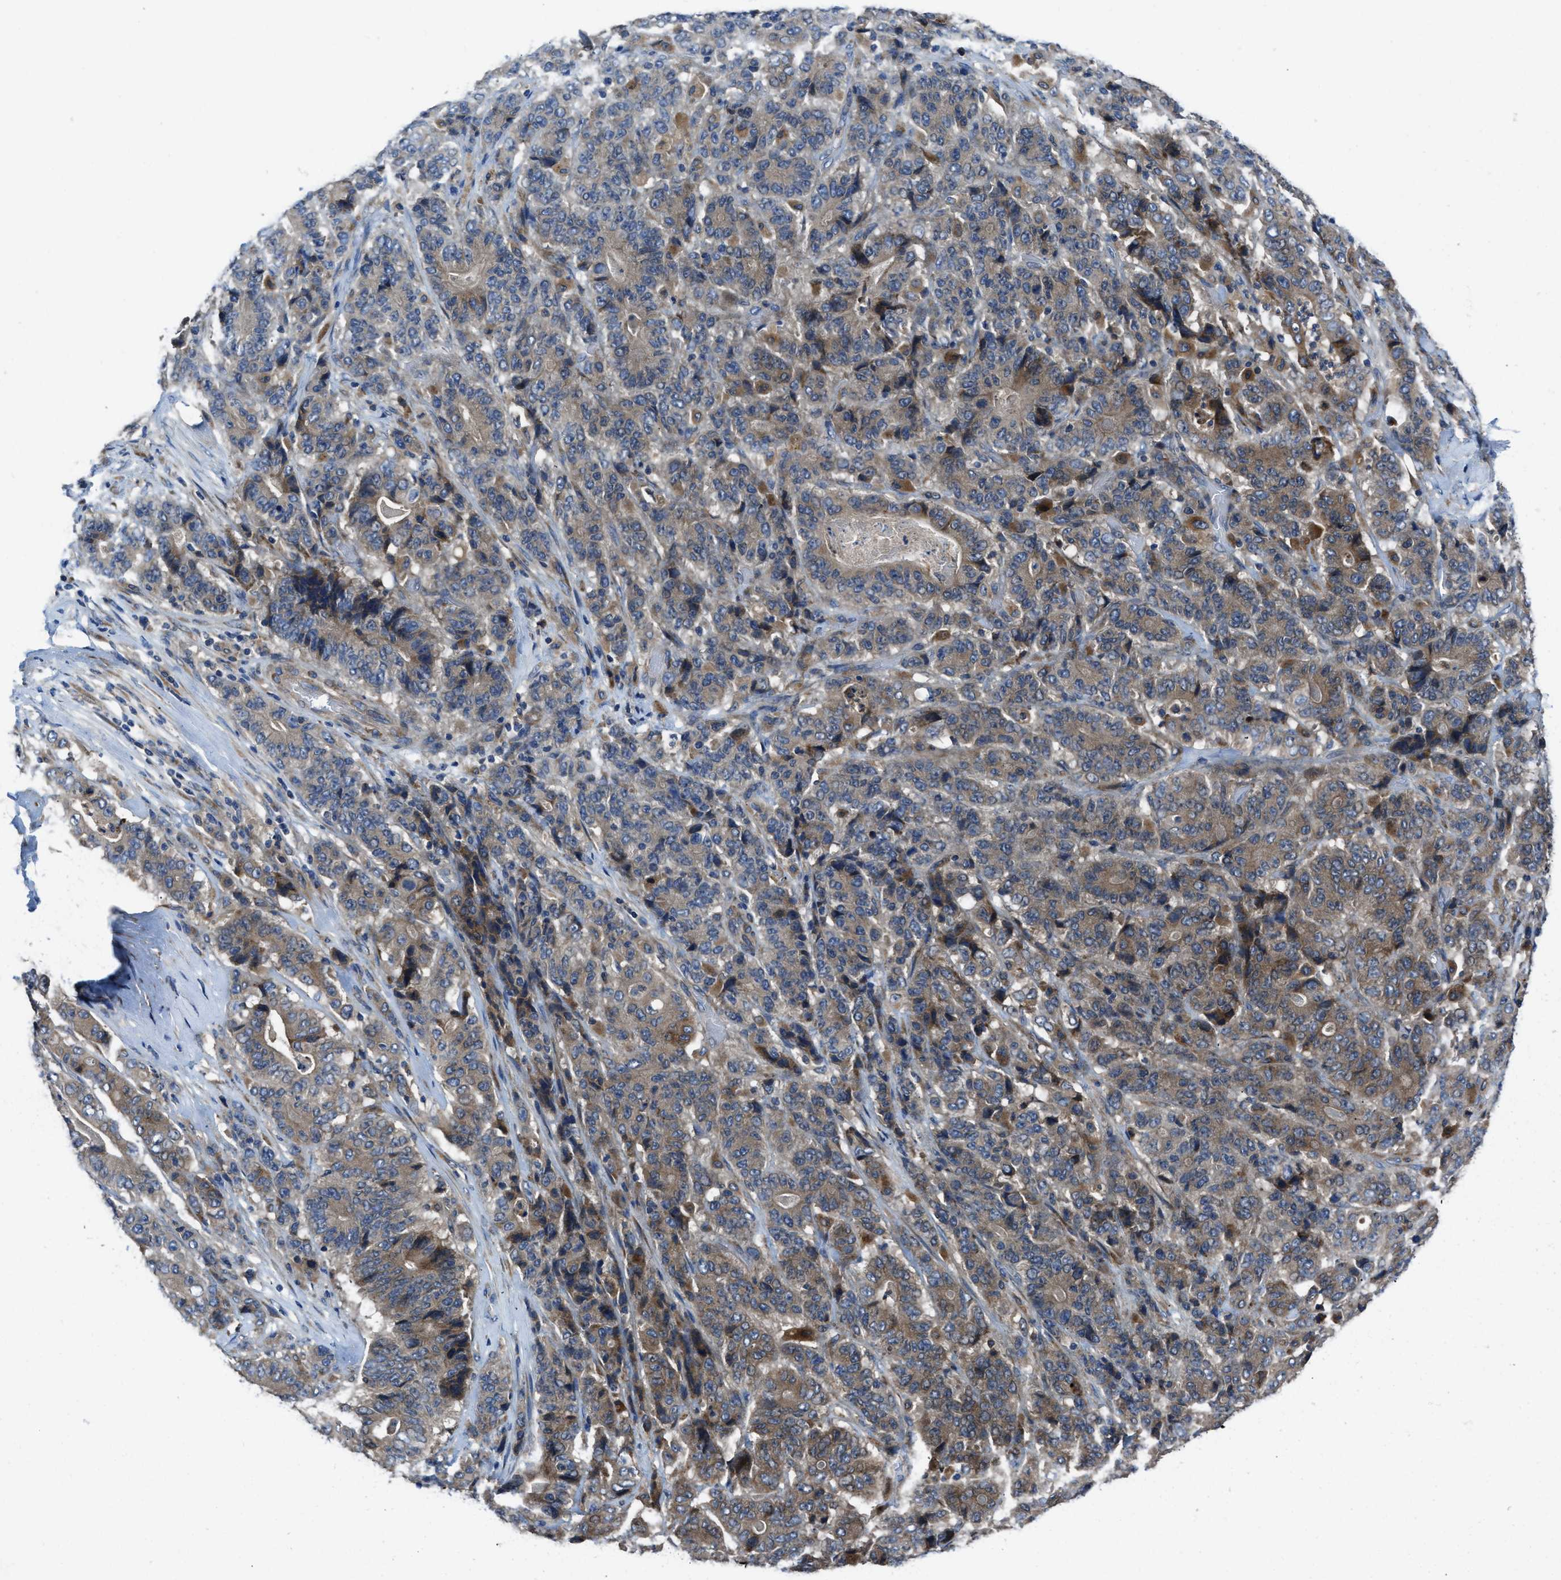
{"staining": {"intensity": "moderate", "quantity": ">75%", "location": "cytoplasmic/membranous"}, "tissue": "stomach cancer", "cell_type": "Tumor cells", "image_type": "cancer", "snomed": [{"axis": "morphology", "description": "Adenocarcinoma, NOS"}, {"axis": "topography", "description": "Stomach"}], "caption": "Human stomach cancer (adenocarcinoma) stained with a protein marker demonstrates moderate staining in tumor cells.", "gene": "MAP3K20", "patient": {"sex": "female", "age": 73}}